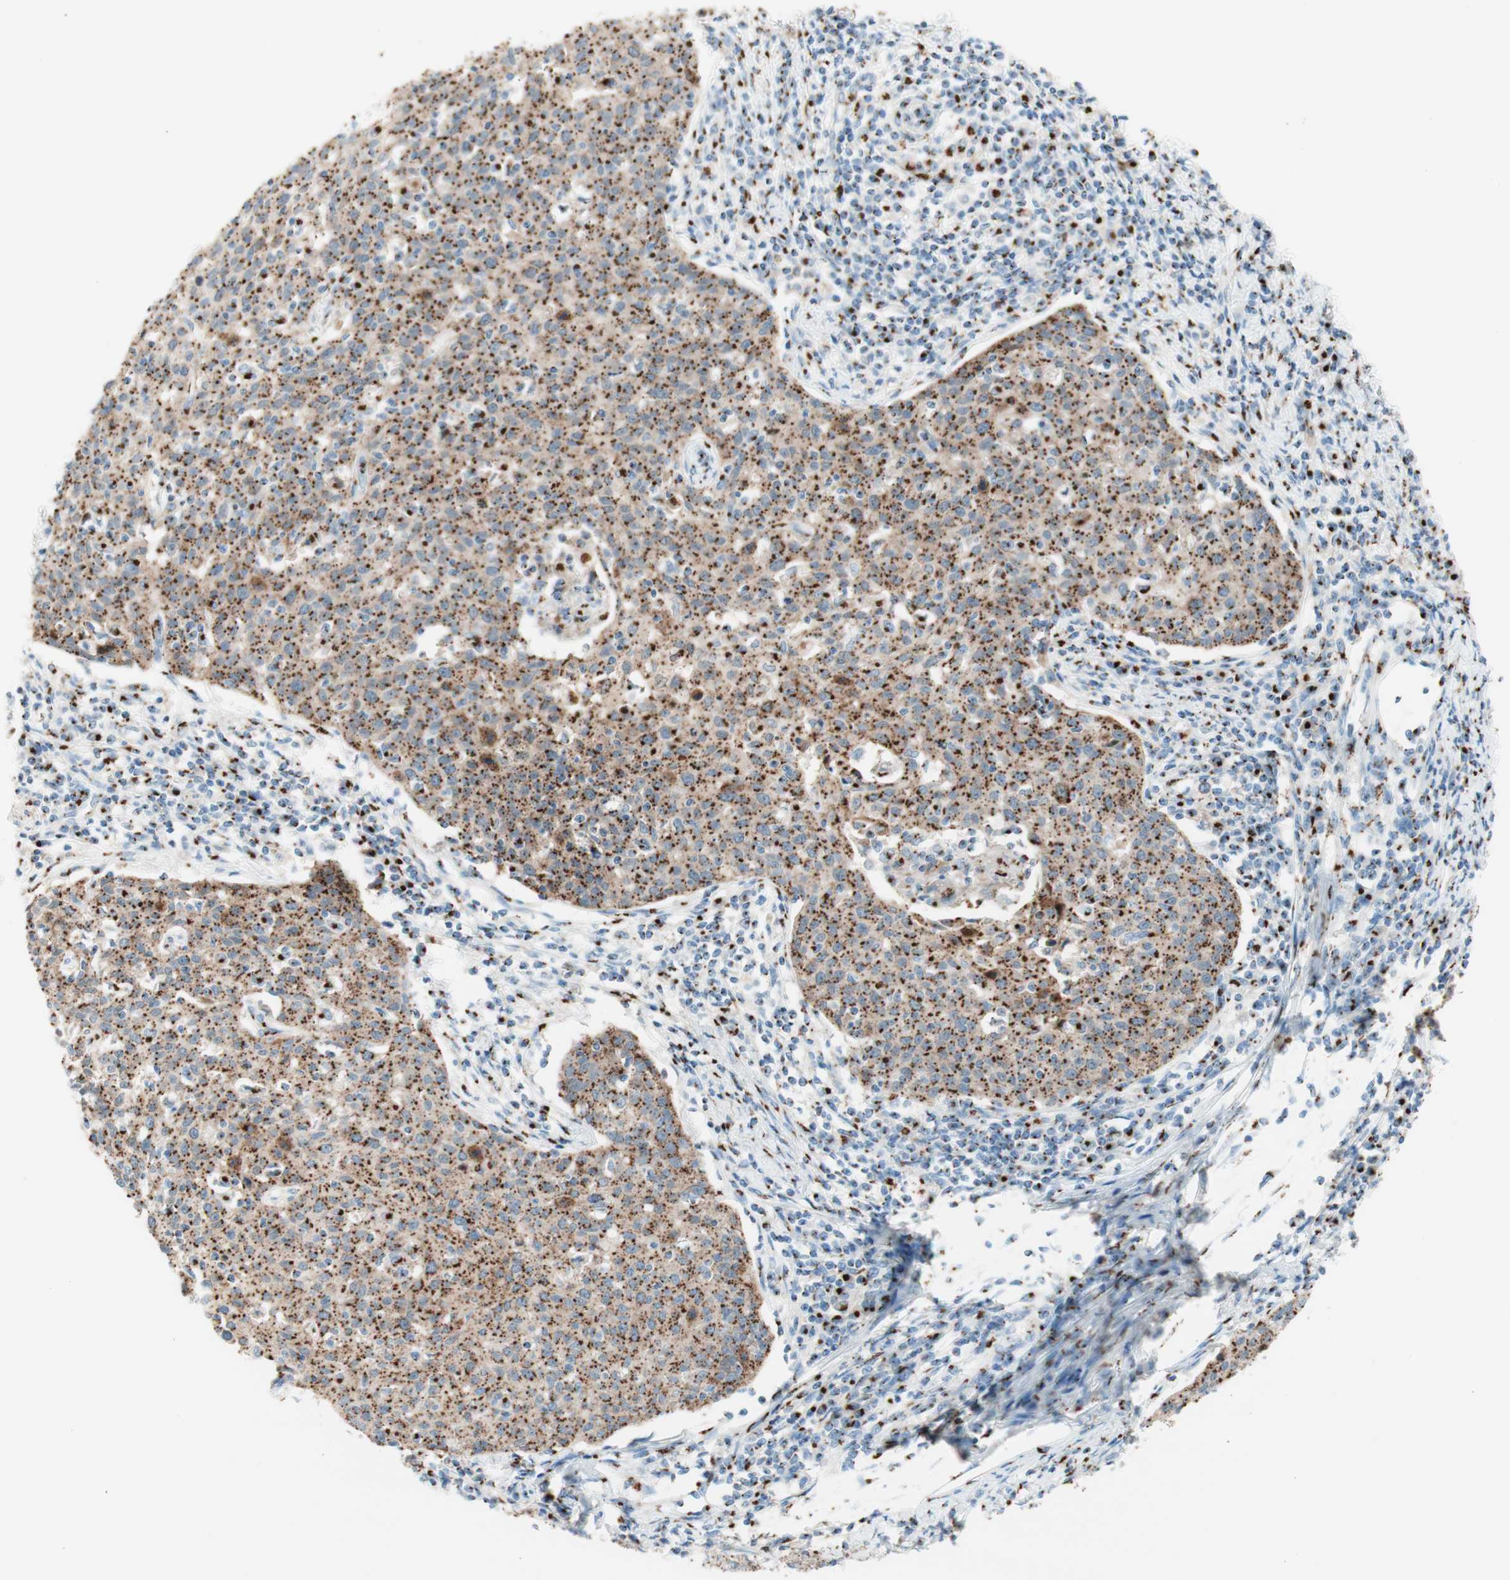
{"staining": {"intensity": "strong", "quantity": ">75%", "location": "cytoplasmic/membranous"}, "tissue": "cervical cancer", "cell_type": "Tumor cells", "image_type": "cancer", "snomed": [{"axis": "morphology", "description": "Squamous cell carcinoma, NOS"}, {"axis": "topography", "description": "Cervix"}], "caption": "Strong cytoplasmic/membranous expression for a protein is appreciated in approximately >75% of tumor cells of cervical squamous cell carcinoma using IHC.", "gene": "GOLGB1", "patient": {"sex": "female", "age": 38}}